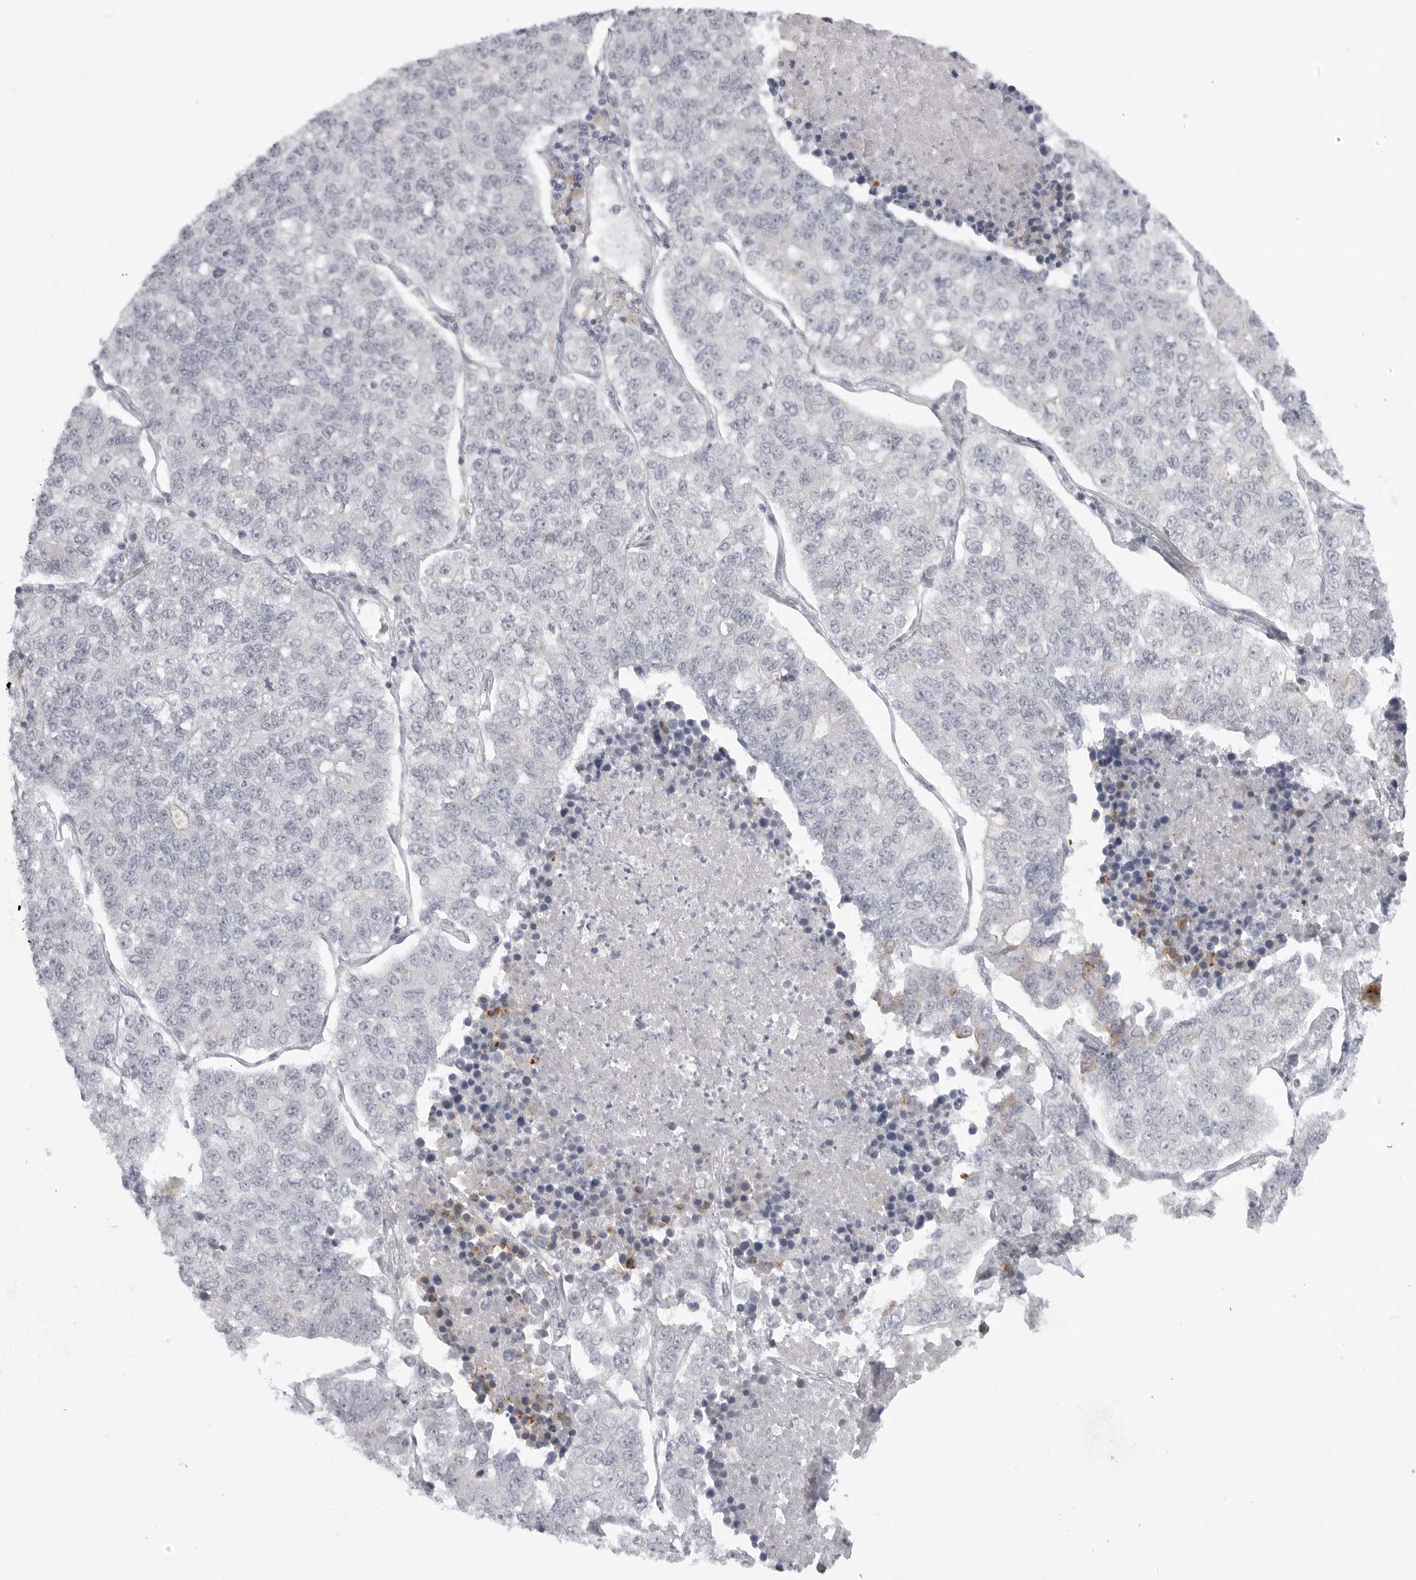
{"staining": {"intensity": "negative", "quantity": "none", "location": "none"}, "tissue": "lung cancer", "cell_type": "Tumor cells", "image_type": "cancer", "snomed": [{"axis": "morphology", "description": "Adenocarcinoma, NOS"}, {"axis": "topography", "description": "Lung"}], "caption": "Image shows no significant protein staining in tumor cells of lung cancer.", "gene": "TCTN3", "patient": {"sex": "male", "age": 49}}